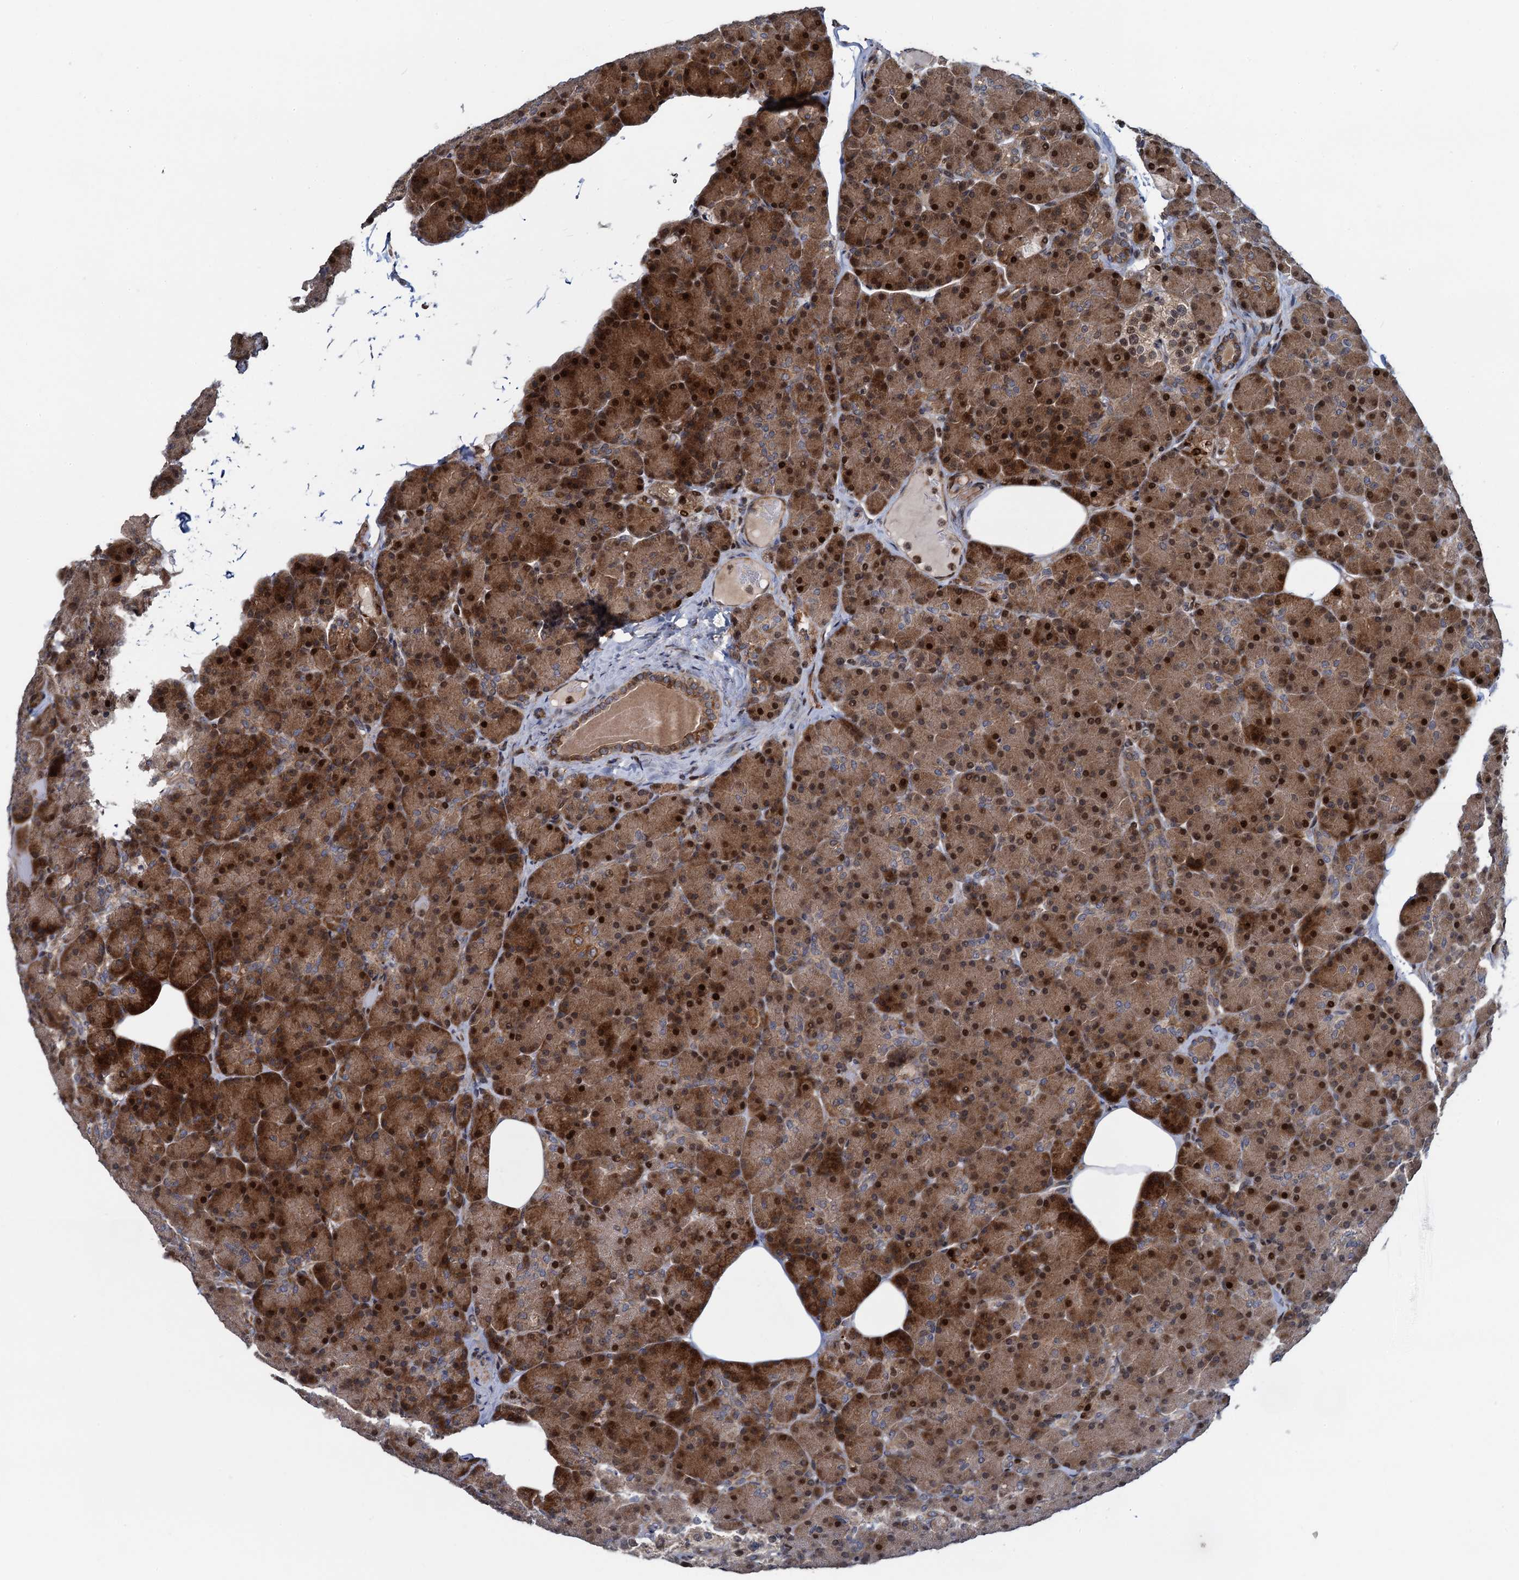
{"staining": {"intensity": "strong", "quantity": ">75%", "location": "cytoplasmic/membranous,nuclear"}, "tissue": "pancreas", "cell_type": "Exocrine glandular cells", "image_type": "normal", "snomed": [{"axis": "morphology", "description": "Normal tissue, NOS"}, {"axis": "topography", "description": "Pancreas"}], "caption": "Pancreas stained for a protein displays strong cytoplasmic/membranous,nuclear positivity in exocrine glandular cells. The staining was performed using DAB, with brown indicating positive protein expression. Nuclei are stained blue with hematoxylin.", "gene": "ATOSA", "patient": {"sex": "female", "age": 43}}